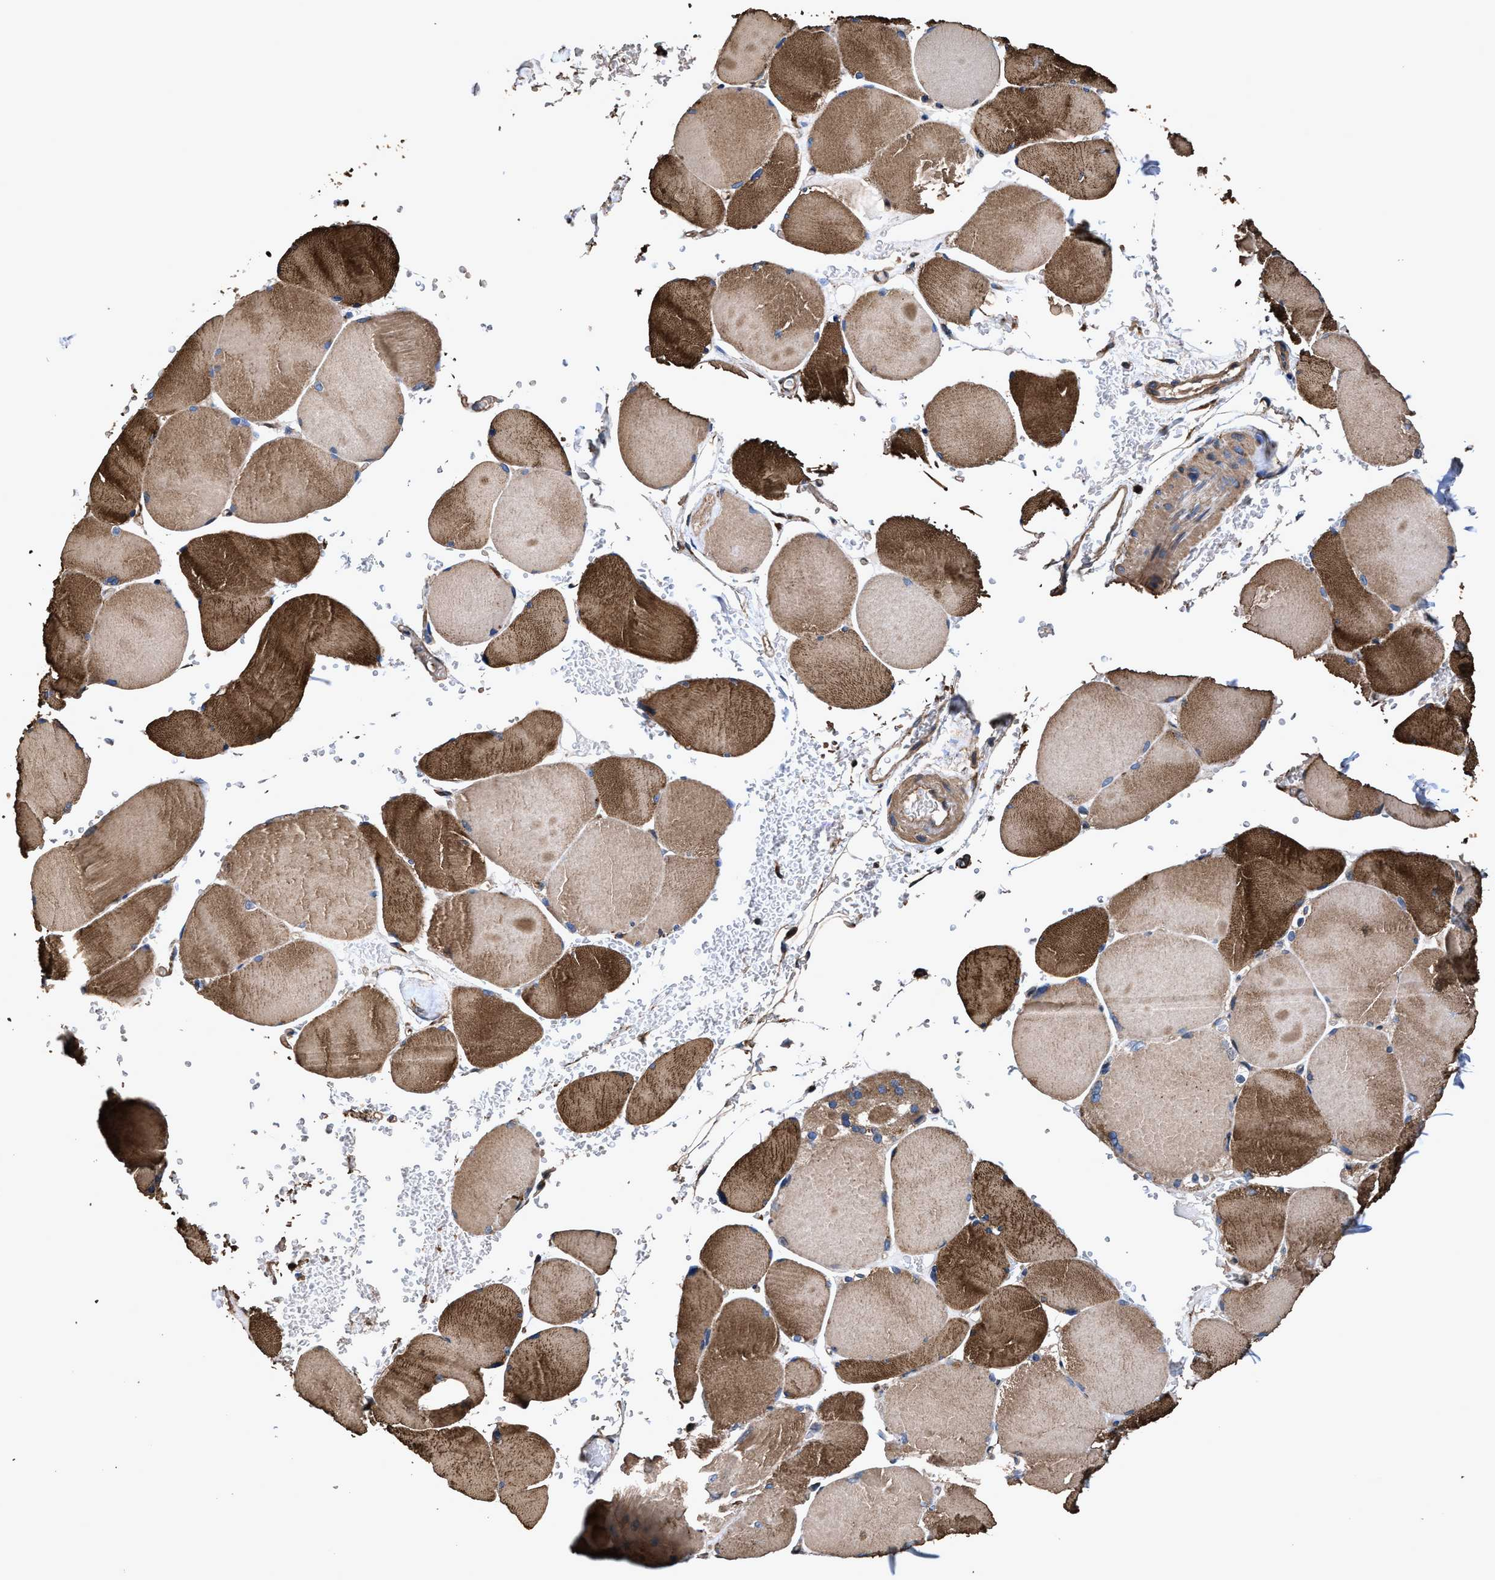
{"staining": {"intensity": "strong", "quantity": ">75%", "location": "cytoplasmic/membranous"}, "tissue": "skeletal muscle", "cell_type": "Myocytes", "image_type": "normal", "snomed": [{"axis": "morphology", "description": "Normal tissue, NOS"}, {"axis": "topography", "description": "Skin"}, {"axis": "topography", "description": "Skeletal muscle"}], "caption": "The photomicrograph displays staining of normal skeletal muscle, revealing strong cytoplasmic/membranous protein positivity (brown color) within myocytes. The staining was performed using DAB, with brown indicating positive protein expression. Nuclei are stained blue with hematoxylin.", "gene": "ZMYND19", "patient": {"sex": "male", "age": 83}}